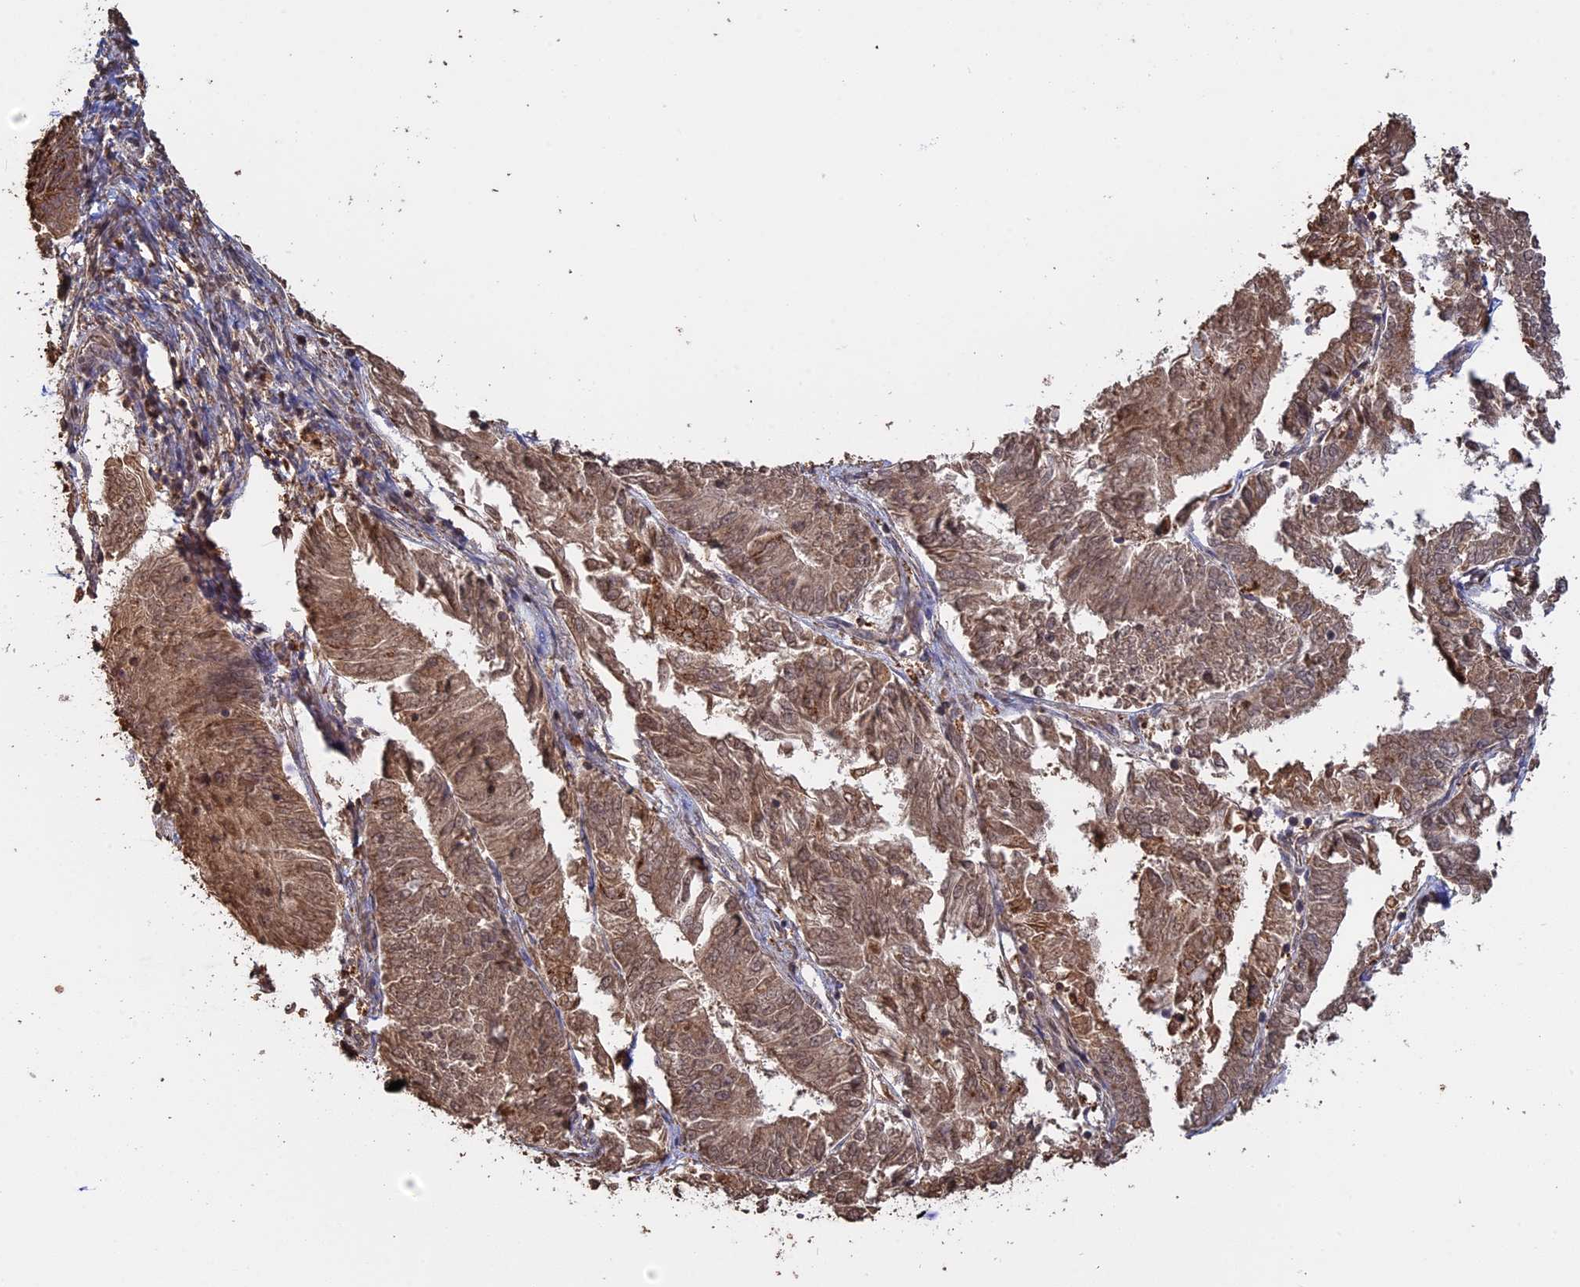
{"staining": {"intensity": "moderate", "quantity": ">75%", "location": "cytoplasmic/membranous,nuclear"}, "tissue": "endometrial cancer", "cell_type": "Tumor cells", "image_type": "cancer", "snomed": [{"axis": "morphology", "description": "Adenocarcinoma, NOS"}, {"axis": "topography", "description": "Endometrium"}], "caption": "Immunohistochemical staining of human adenocarcinoma (endometrial) shows medium levels of moderate cytoplasmic/membranous and nuclear expression in approximately >75% of tumor cells.", "gene": "FAM210B", "patient": {"sex": "female", "age": 58}}